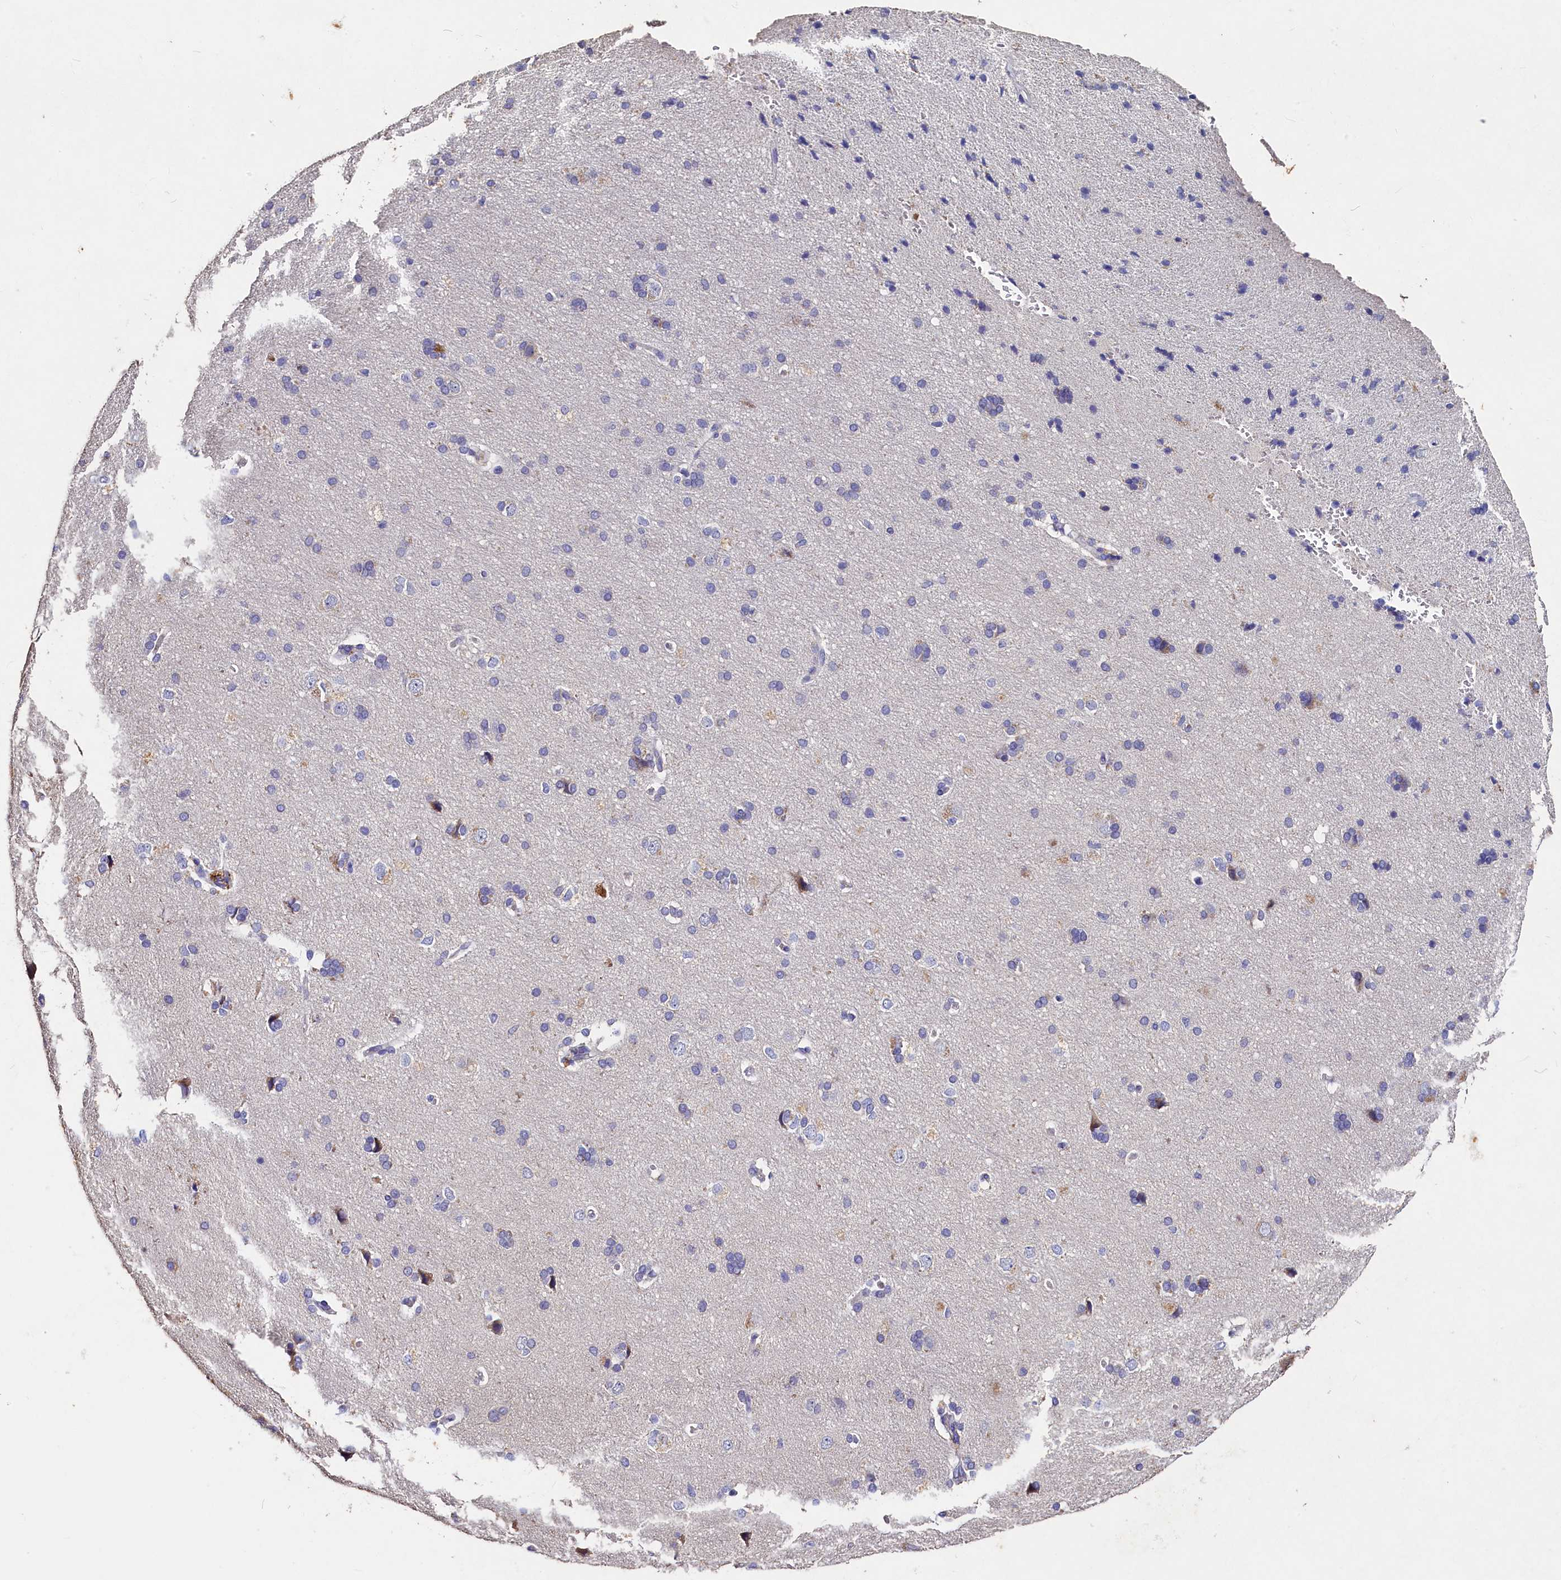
{"staining": {"intensity": "negative", "quantity": "none", "location": "none"}, "tissue": "cerebral cortex", "cell_type": "Endothelial cells", "image_type": "normal", "snomed": [{"axis": "morphology", "description": "Normal tissue, NOS"}, {"axis": "topography", "description": "Cerebral cortex"}], "caption": "High magnification brightfield microscopy of unremarkable cerebral cortex stained with DAB (3,3'-diaminobenzidine) (brown) and counterstained with hematoxylin (blue): endothelial cells show no significant positivity.", "gene": "ST7L", "patient": {"sex": "male", "age": 62}}